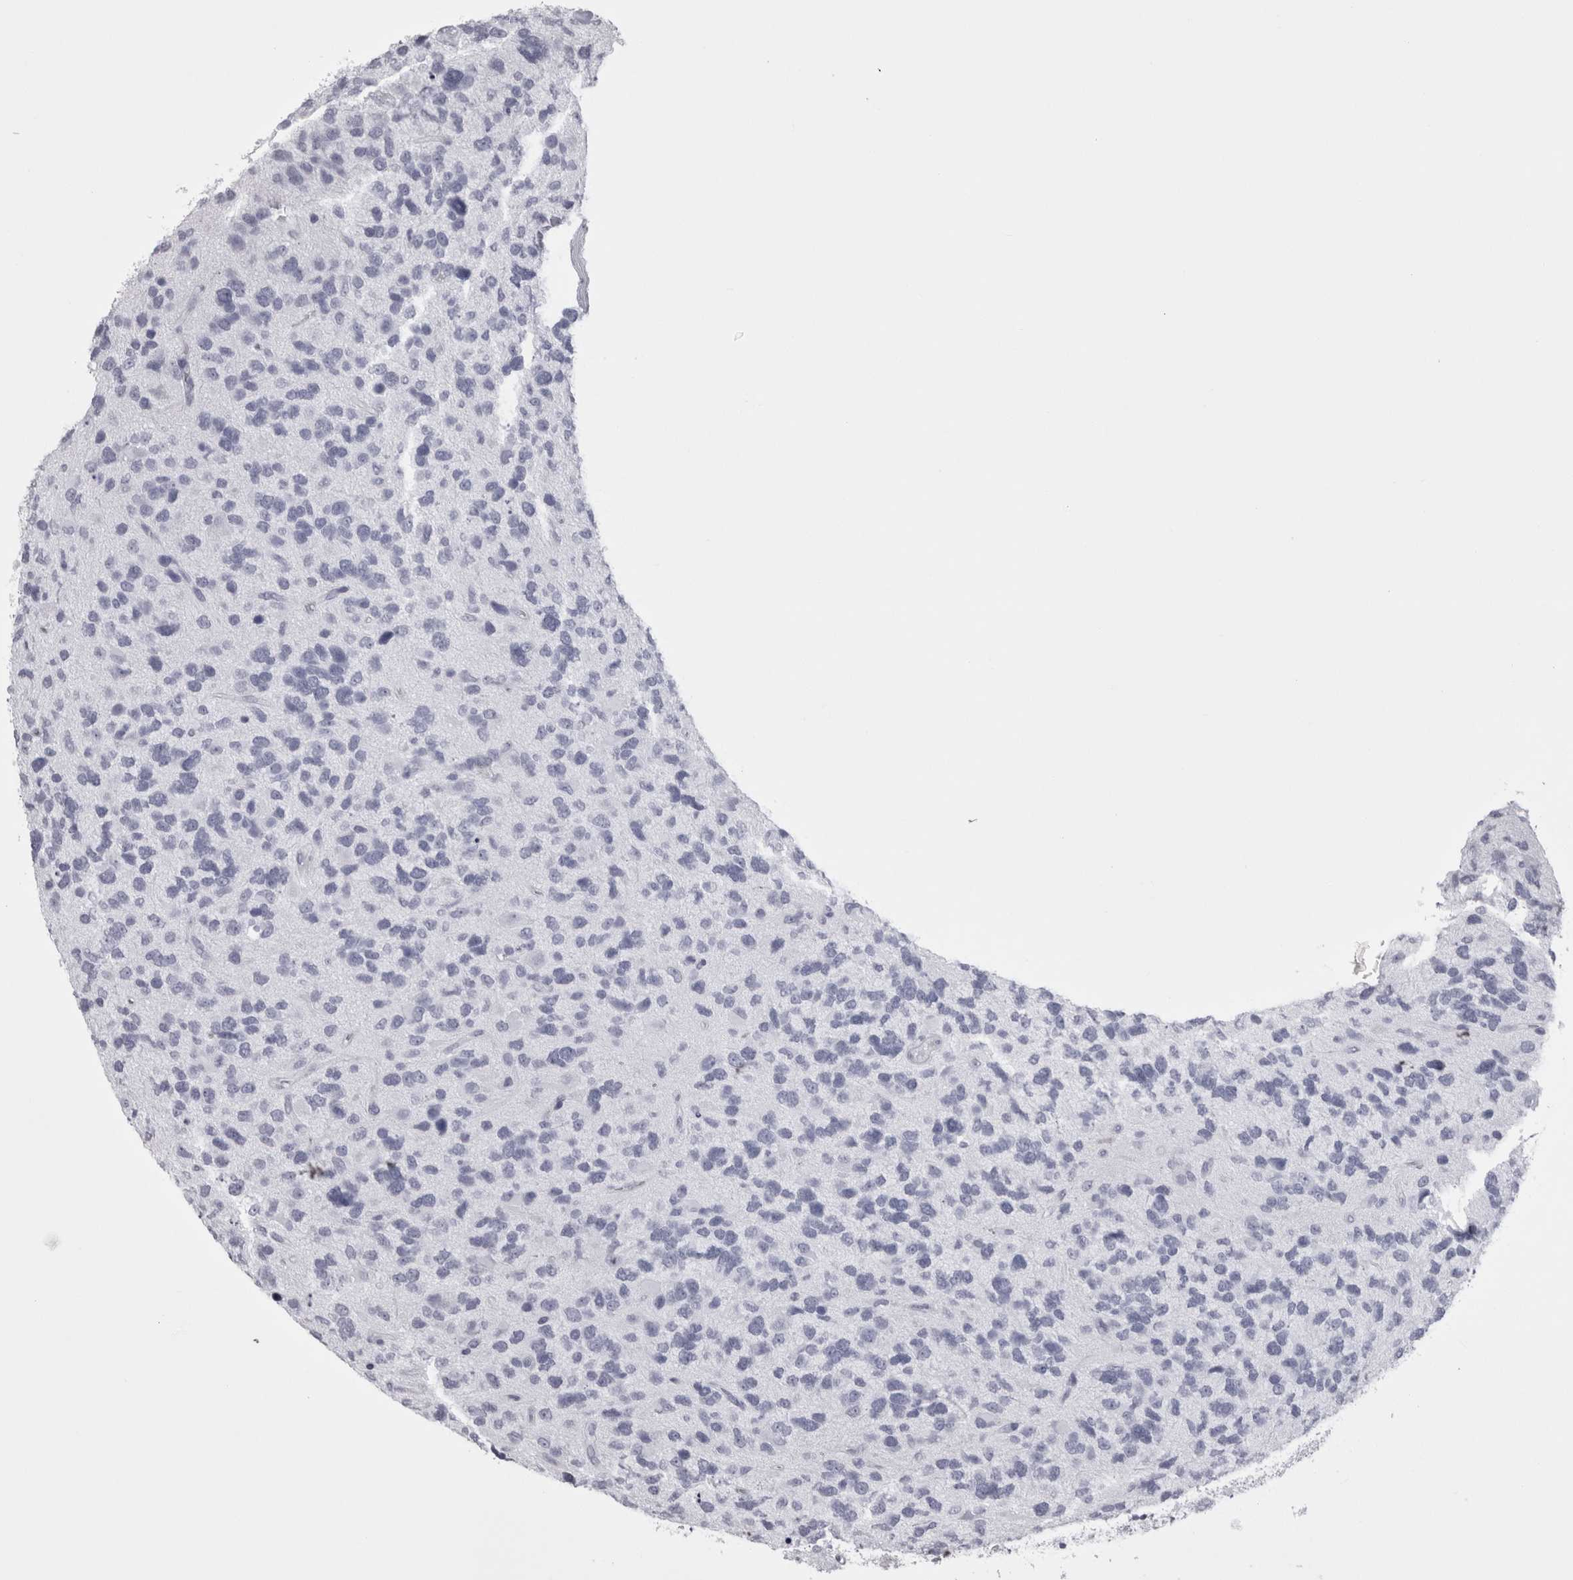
{"staining": {"intensity": "negative", "quantity": "none", "location": "none"}, "tissue": "glioma", "cell_type": "Tumor cells", "image_type": "cancer", "snomed": [{"axis": "morphology", "description": "Glioma, malignant, High grade"}, {"axis": "topography", "description": "Brain"}], "caption": "Tumor cells are negative for brown protein staining in malignant glioma (high-grade).", "gene": "SKAP1", "patient": {"sex": "female", "age": 58}}